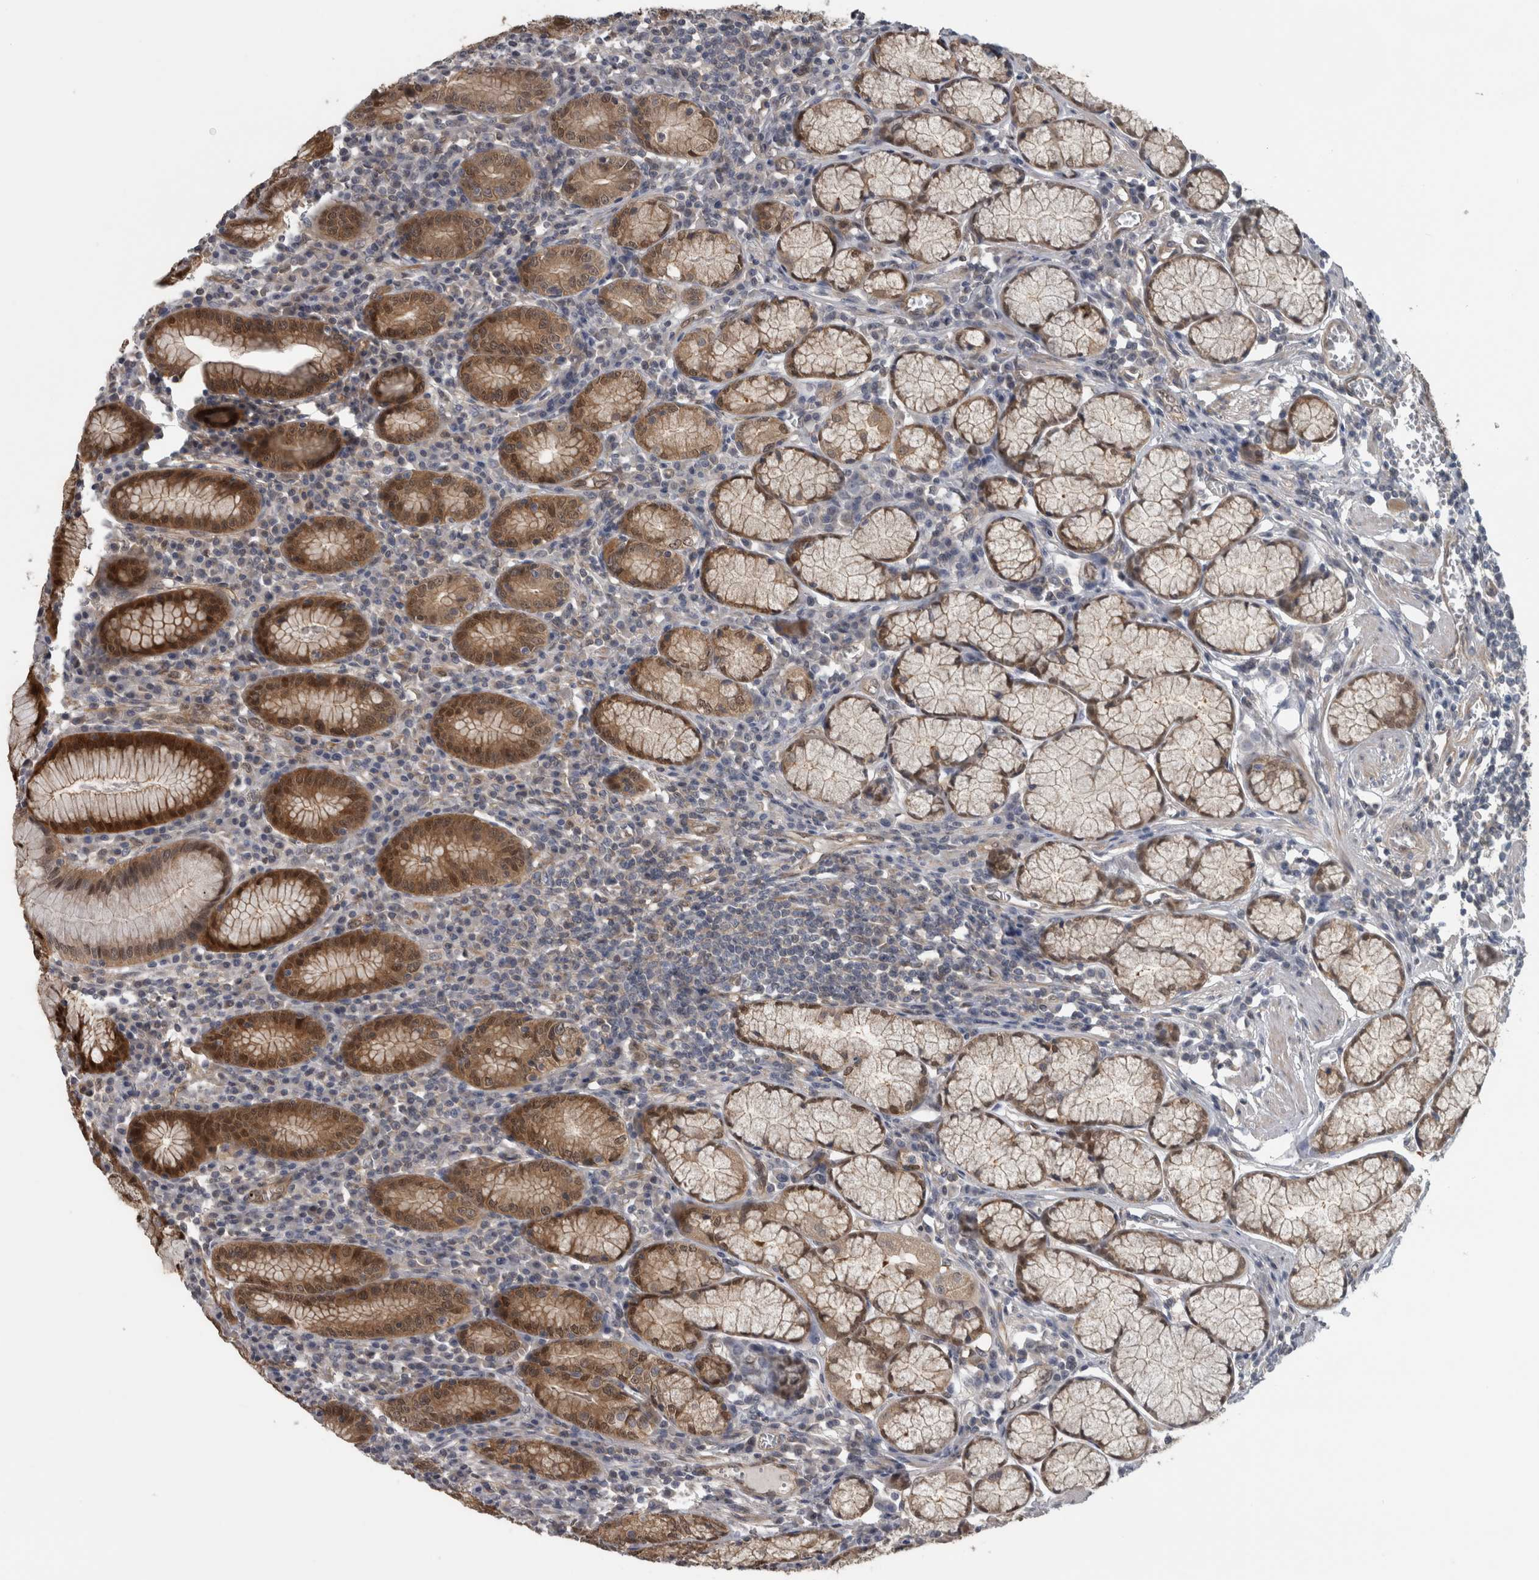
{"staining": {"intensity": "strong", "quantity": ">75%", "location": "cytoplasmic/membranous,nuclear"}, "tissue": "stomach", "cell_type": "Glandular cells", "image_type": "normal", "snomed": [{"axis": "morphology", "description": "Normal tissue, NOS"}, {"axis": "topography", "description": "Stomach"}], "caption": "A micrograph showing strong cytoplasmic/membranous,nuclear staining in about >75% of glandular cells in benign stomach, as visualized by brown immunohistochemical staining.", "gene": "NAPRT", "patient": {"sex": "male", "age": 55}}